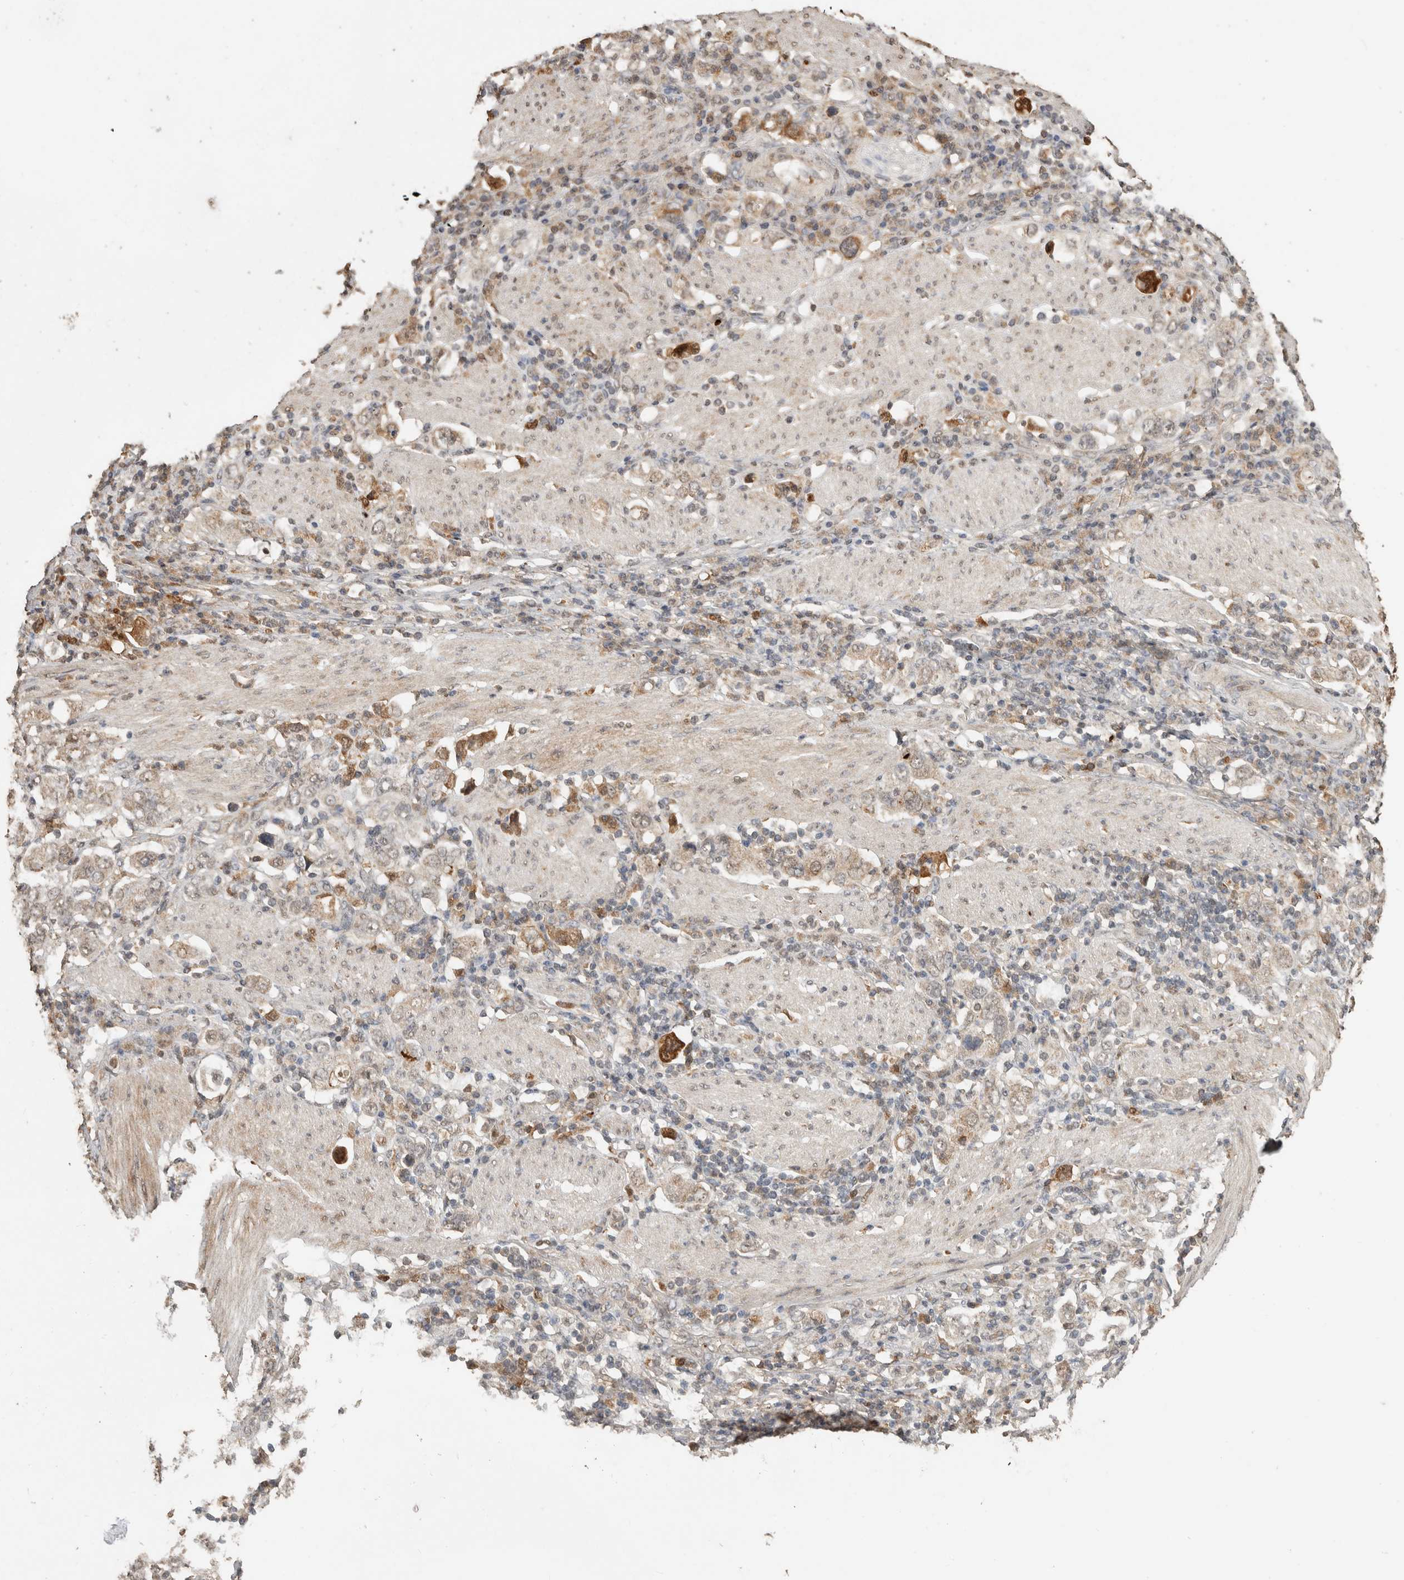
{"staining": {"intensity": "moderate", "quantity": "<25%", "location": "cytoplasmic/membranous"}, "tissue": "stomach cancer", "cell_type": "Tumor cells", "image_type": "cancer", "snomed": [{"axis": "morphology", "description": "Adenocarcinoma, NOS"}, {"axis": "topography", "description": "Stomach, upper"}], "caption": "Stomach cancer (adenocarcinoma) stained with IHC reveals moderate cytoplasmic/membranous staining in approximately <25% of tumor cells.", "gene": "FAM3A", "patient": {"sex": "male", "age": 62}}